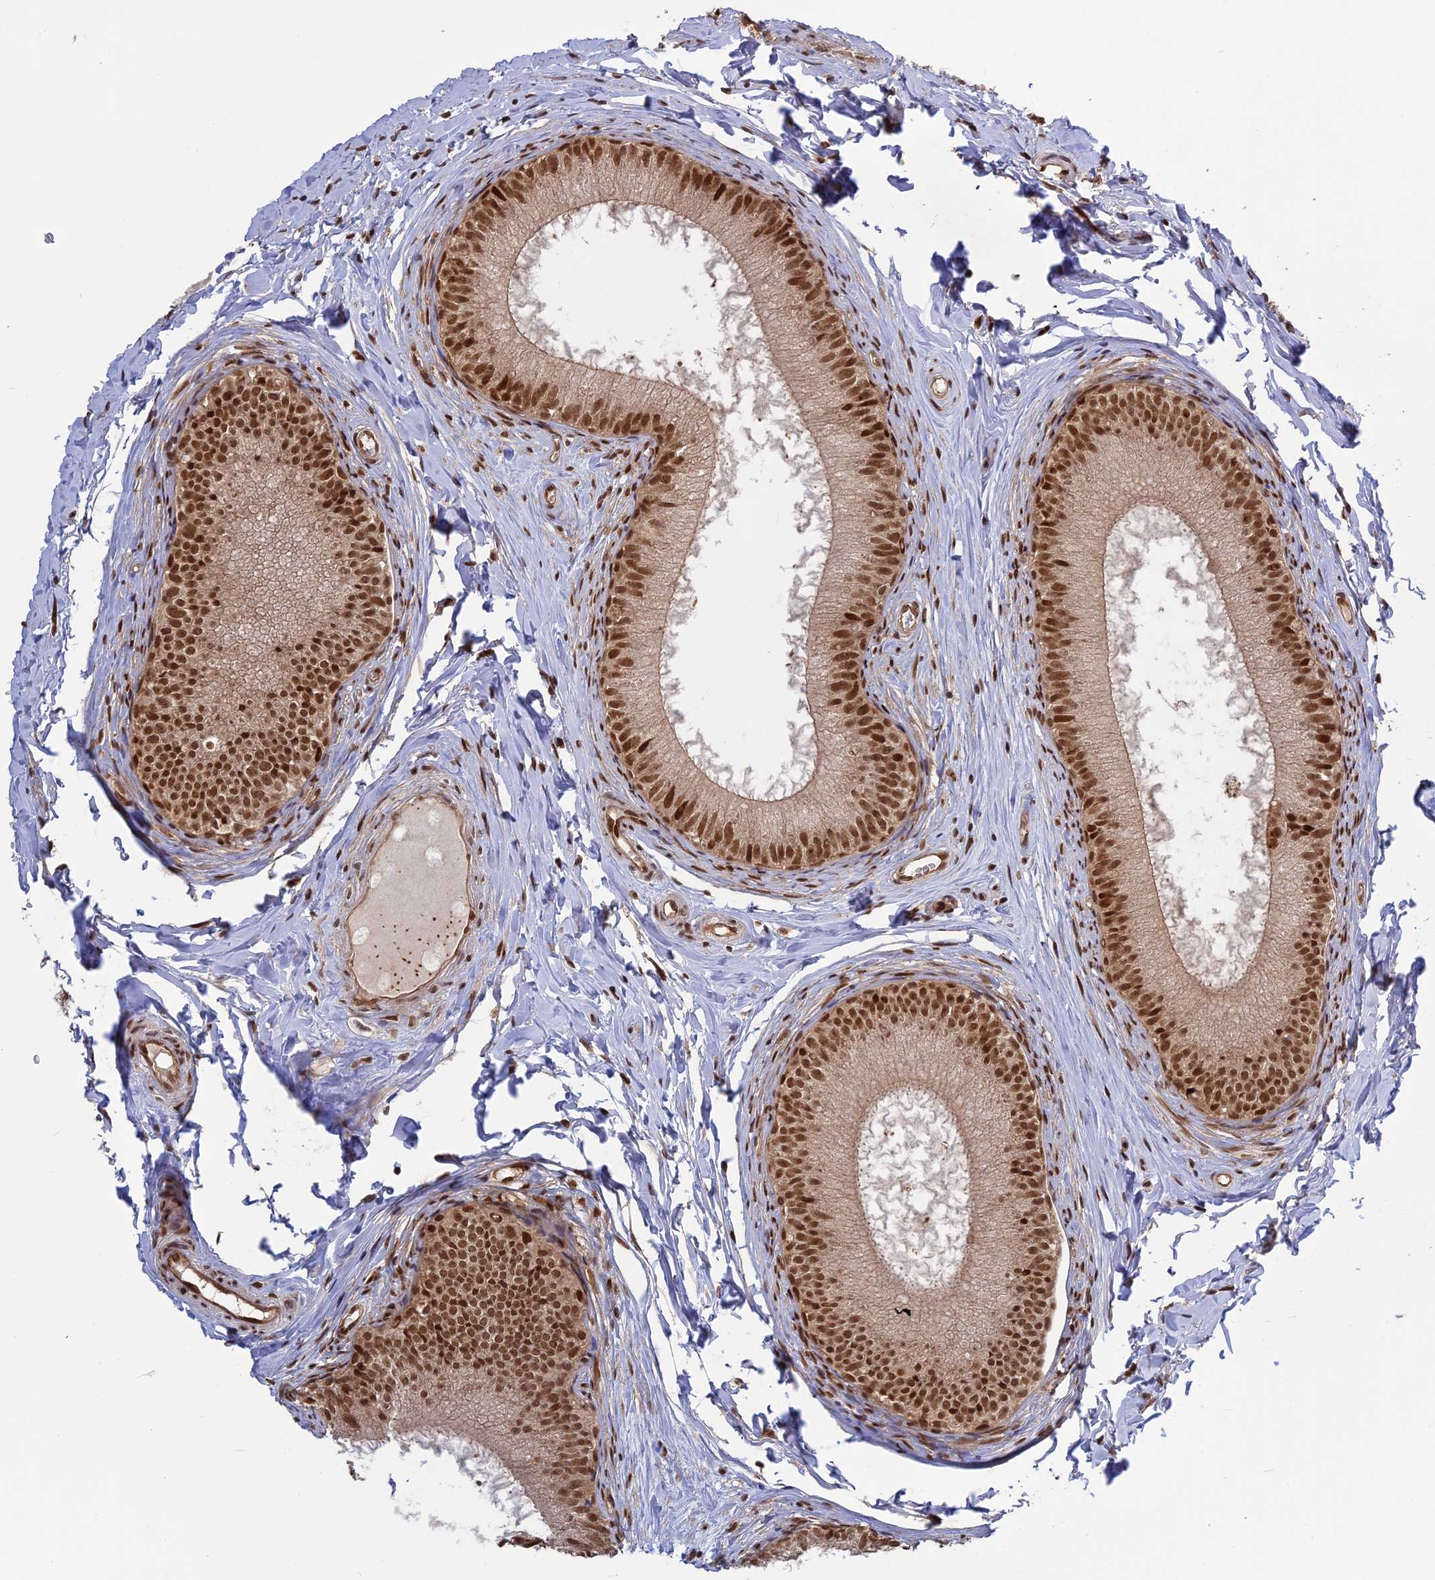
{"staining": {"intensity": "strong", "quantity": ">75%", "location": "nuclear"}, "tissue": "epididymis", "cell_type": "Glandular cells", "image_type": "normal", "snomed": [{"axis": "morphology", "description": "Normal tissue, NOS"}, {"axis": "topography", "description": "Epididymis"}], "caption": "Epididymis stained with IHC shows strong nuclear expression in approximately >75% of glandular cells. The staining was performed using DAB to visualize the protein expression in brown, while the nuclei were stained in blue with hematoxylin (Magnification: 20x).", "gene": "PKIG", "patient": {"sex": "male", "age": 34}}